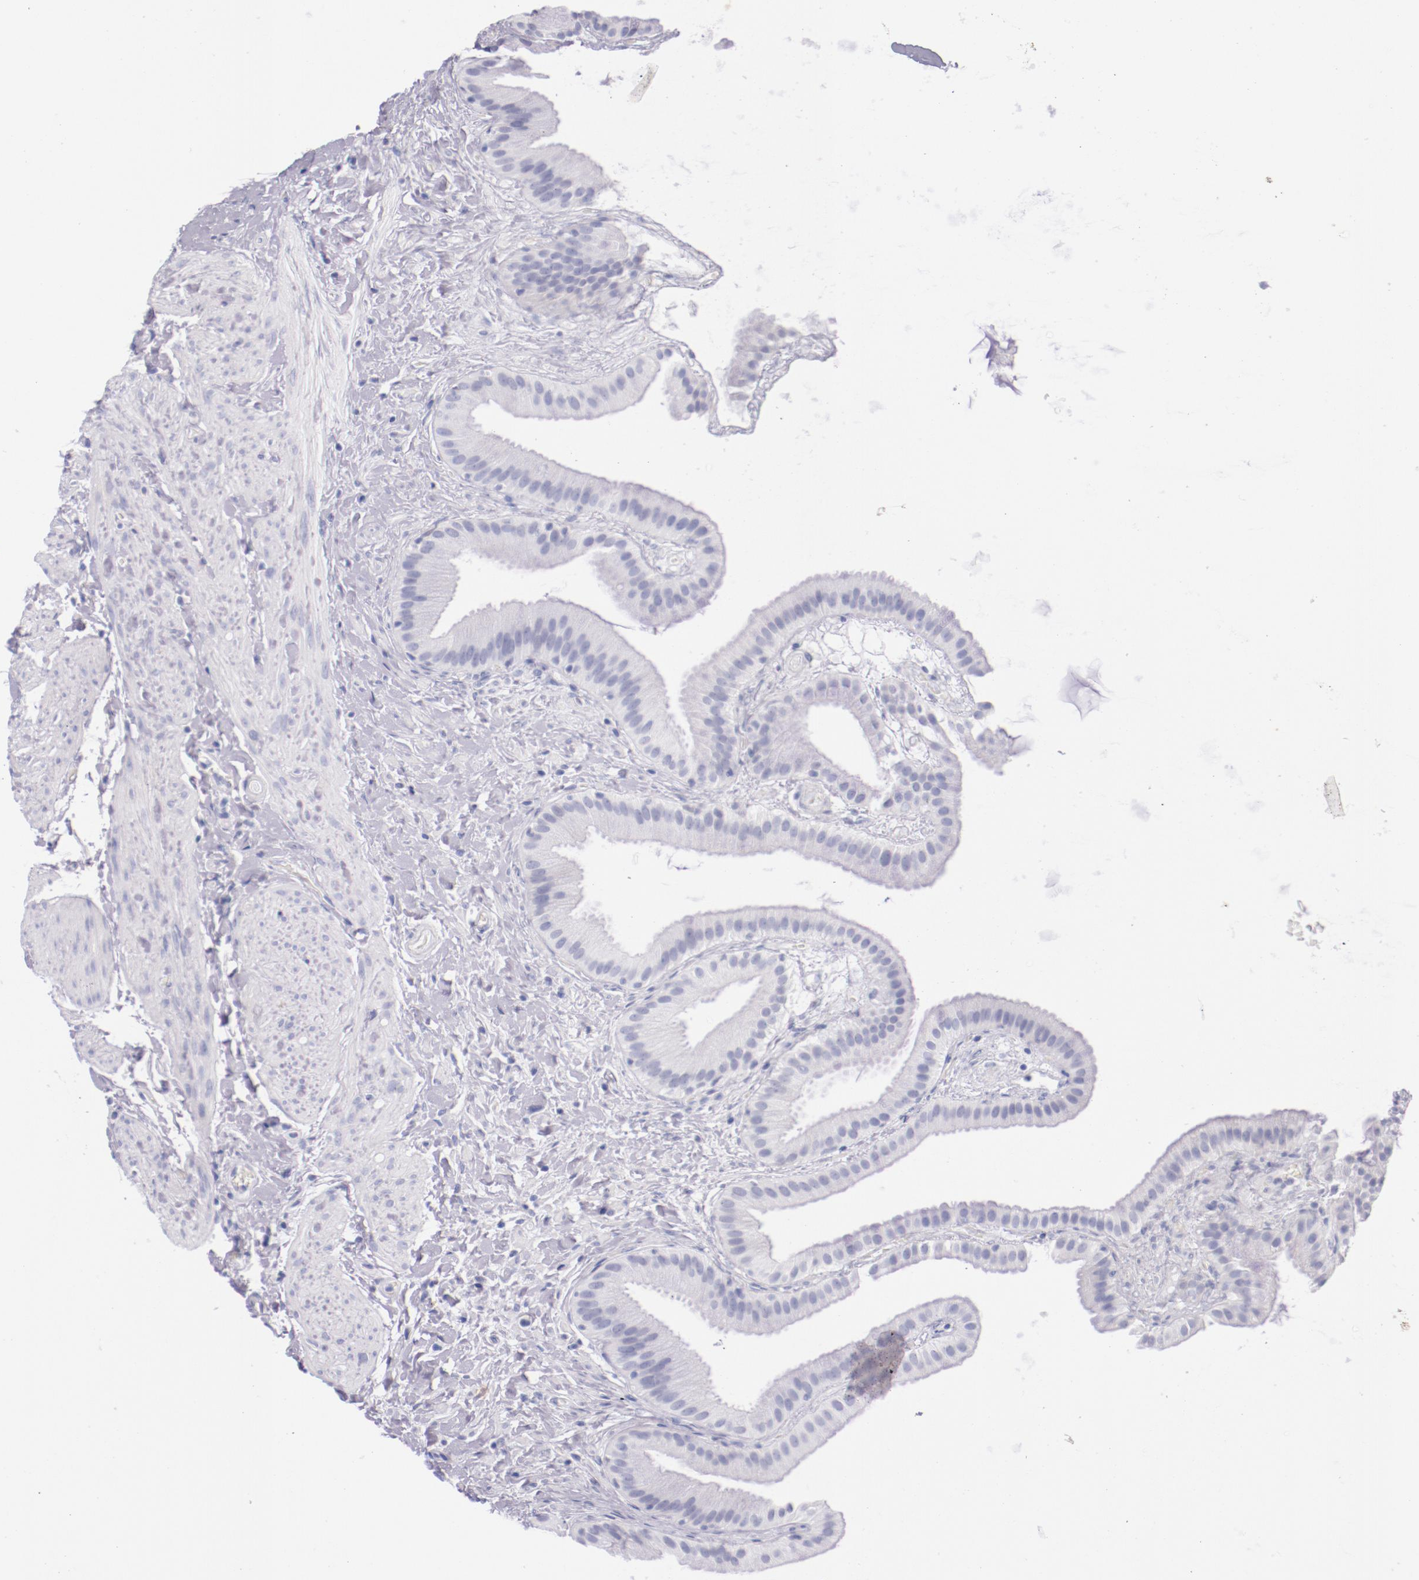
{"staining": {"intensity": "negative", "quantity": "none", "location": "none"}, "tissue": "gallbladder", "cell_type": "Glandular cells", "image_type": "normal", "snomed": [{"axis": "morphology", "description": "Normal tissue, NOS"}, {"axis": "topography", "description": "Gallbladder"}], "caption": "Protein analysis of normal gallbladder demonstrates no significant positivity in glandular cells.", "gene": "IRF4", "patient": {"sex": "female", "age": 63}}